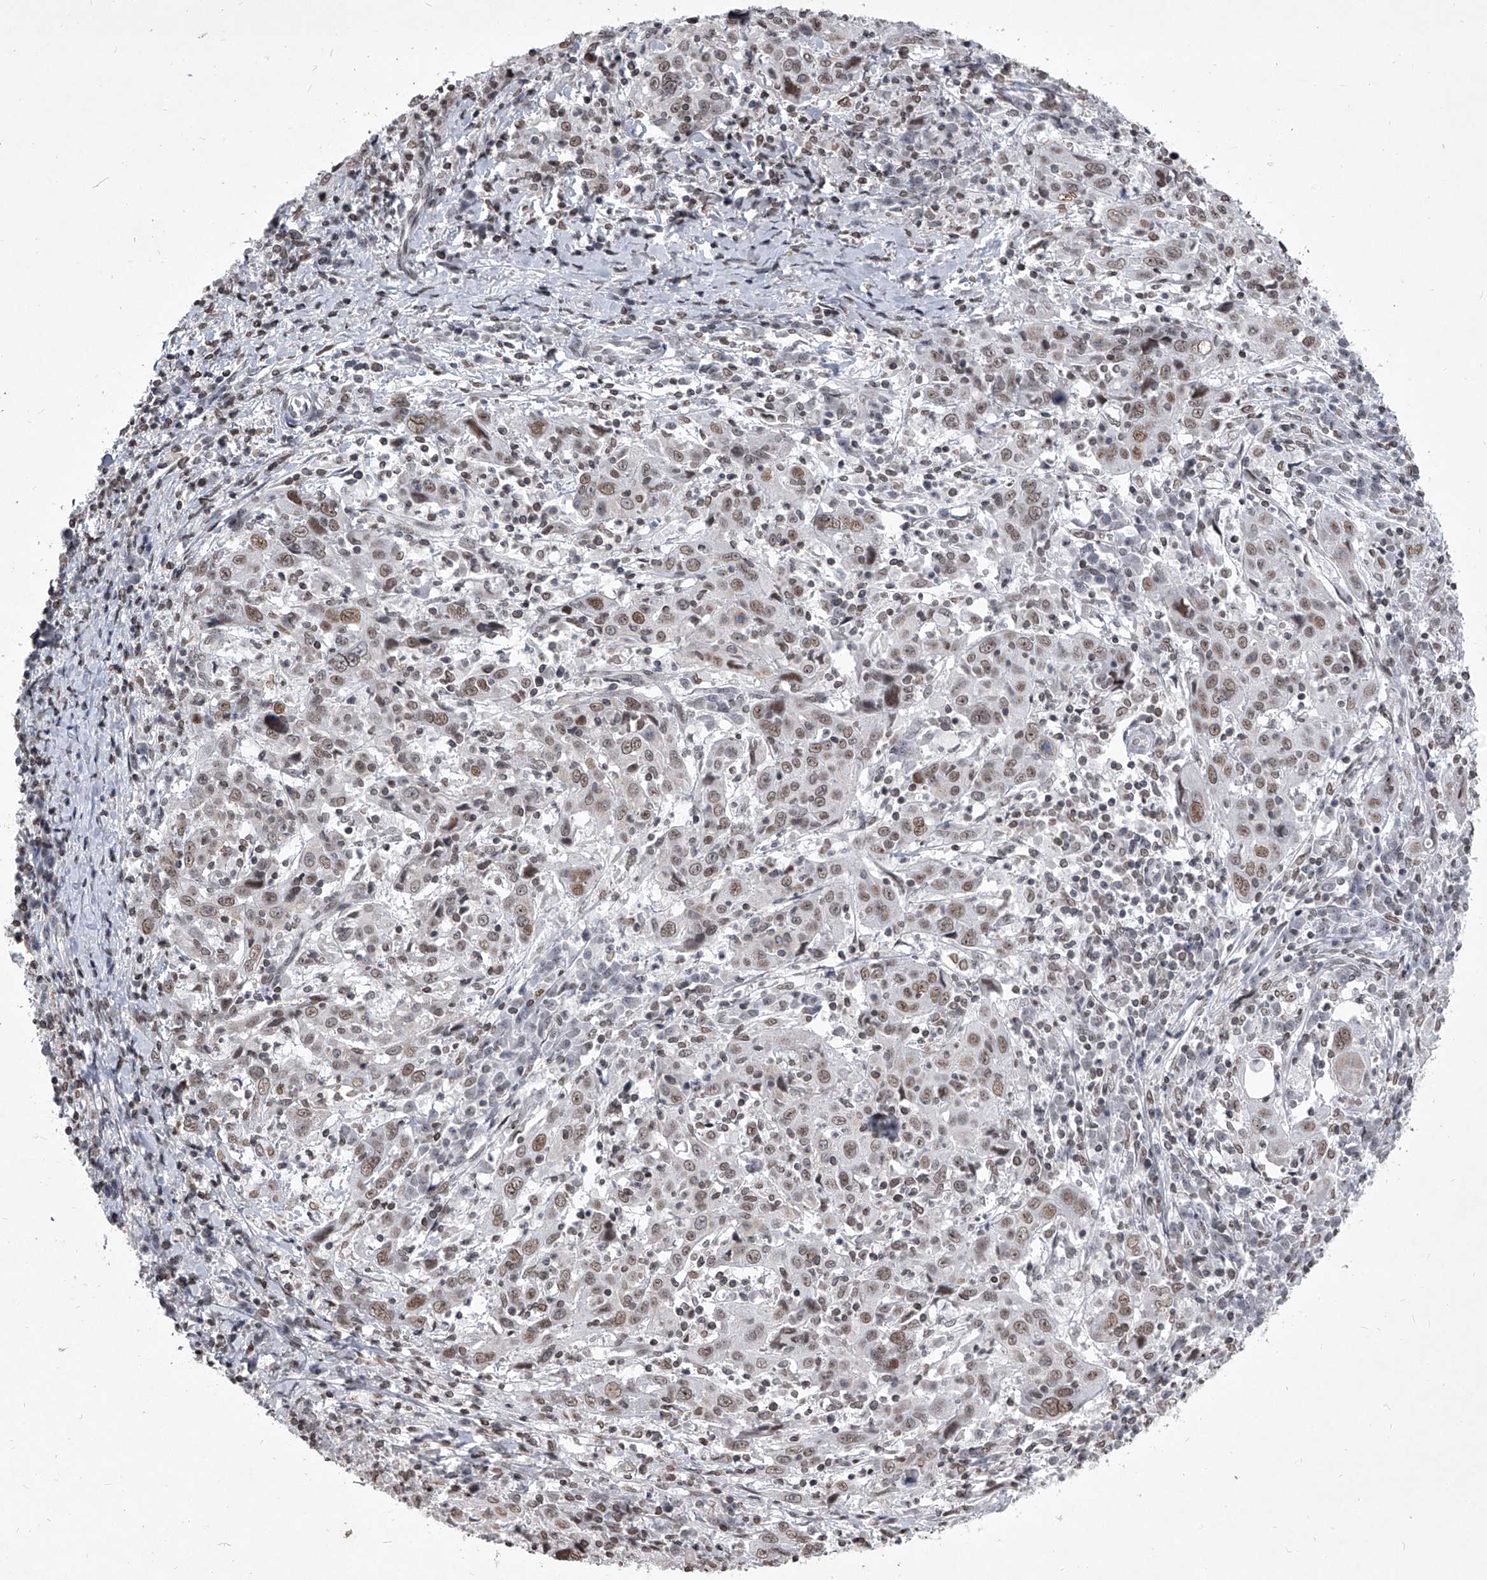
{"staining": {"intensity": "moderate", "quantity": "25%-75%", "location": "nuclear"}, "tissue": "cervical cancer", "cell_type": "Tumor cells", "image_type": "cancer", "snomed": [{"axis": "morphology", "description": "Squamous cell carcinoma, NOS"}, {"axis": "topography", "description": "Cervix"}], "caption": "About 25%-75% of tumor cells in human cervical cancer exhibit moderate nuclear protein positivity as visualized by brown immunohistochemical staining.", "gene": "PPIL4", "patient": {"sex": "female", "age": 46}}